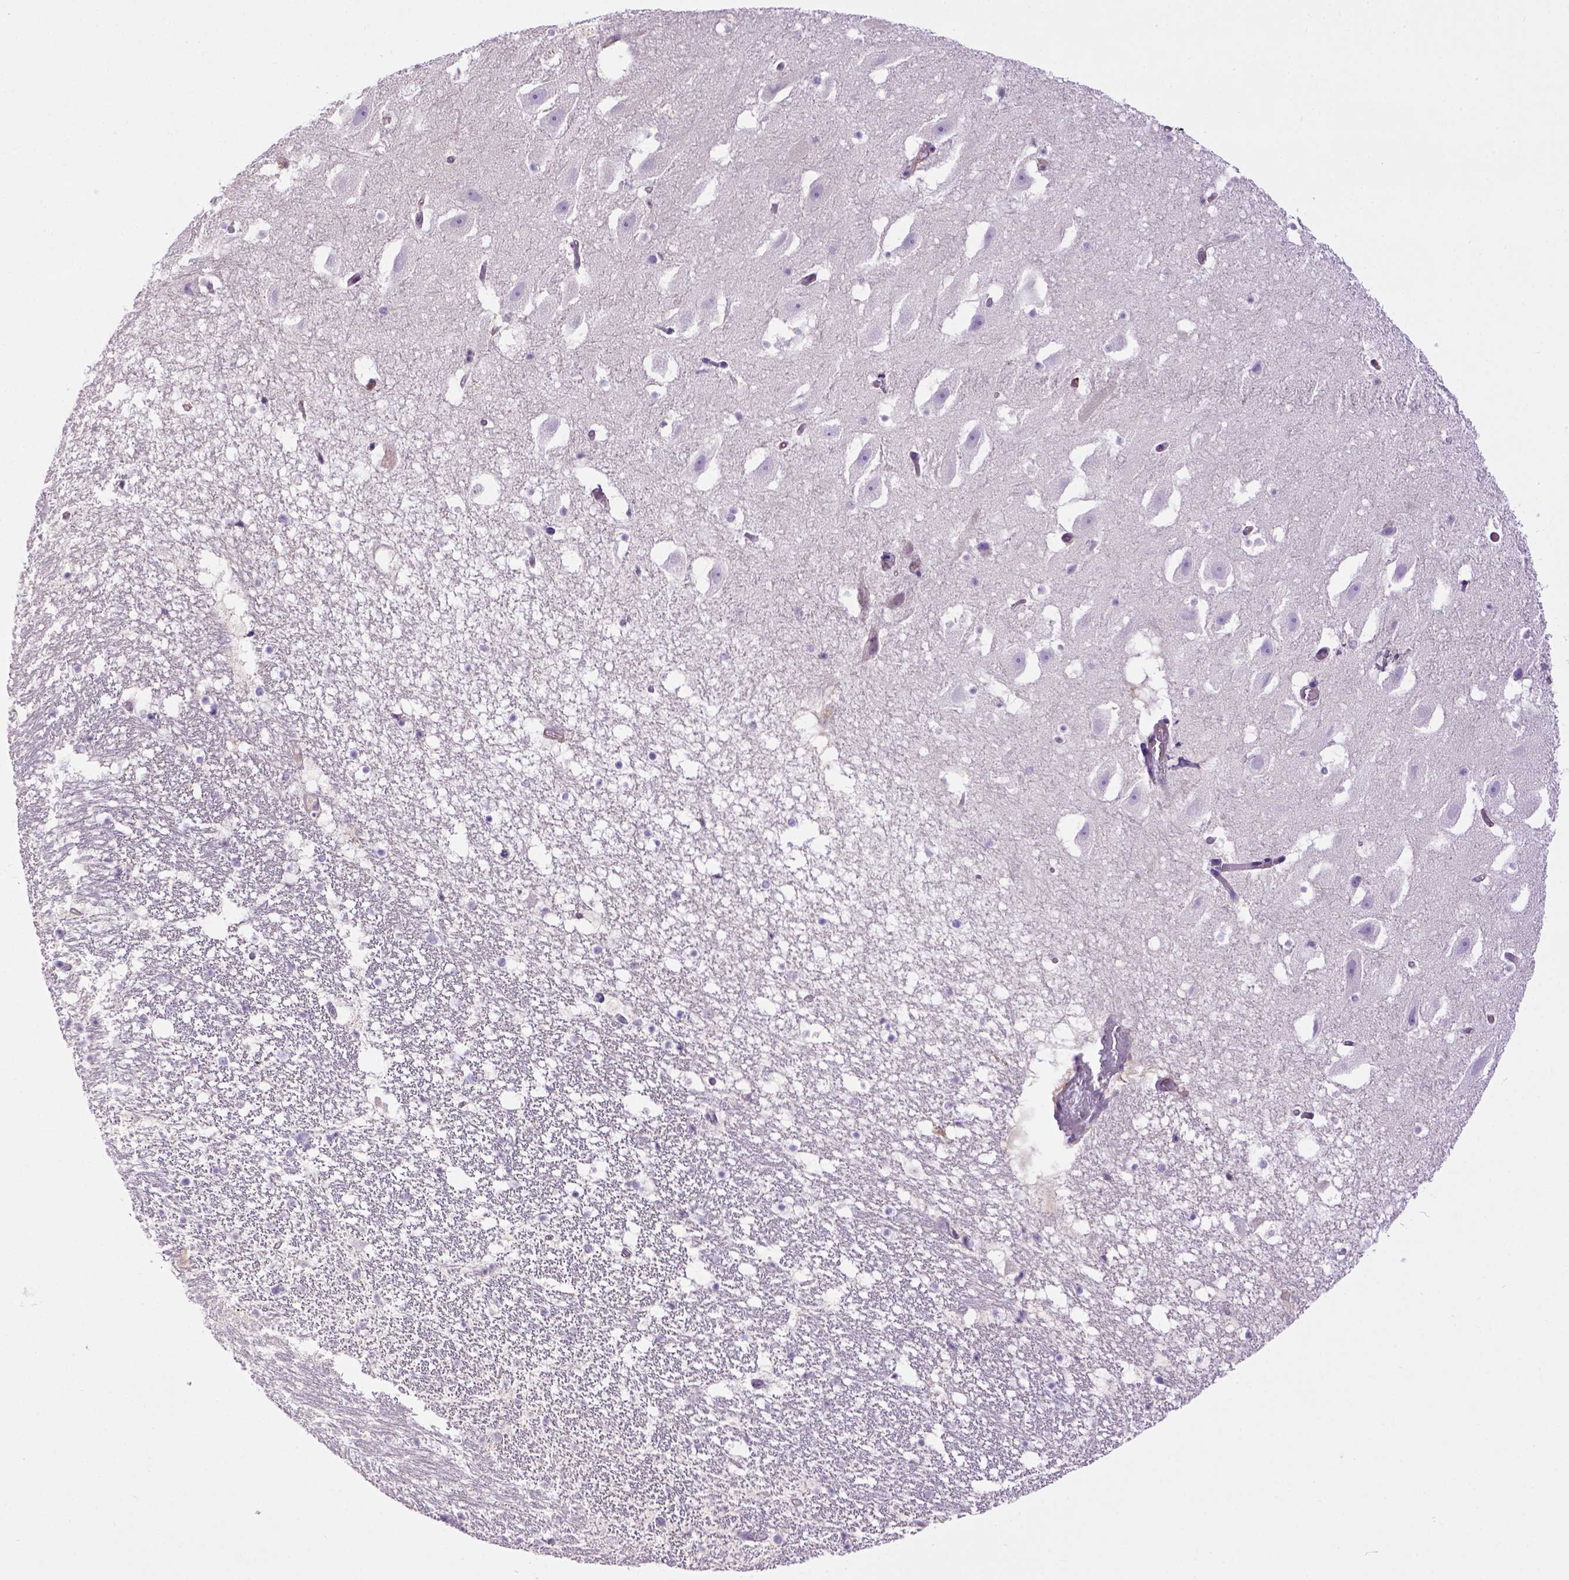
{"staining": {"intensity": "negative", "quantity": "none", "location": "none"}, "tissue": "hippocampus", "cell_type": "Glial cells", "image_type": "normal", "snomed": [{"axis": "morphology", "description": "Normal tissue, NOS"}, {"axis": "topography", "description": "Hippocampus"}], "caption": "IHC of unremarkable hippocampus shows no expression in glial cells.", "gene": "DEPDC1B", "patient": {"sex": "male", "age": 26}}